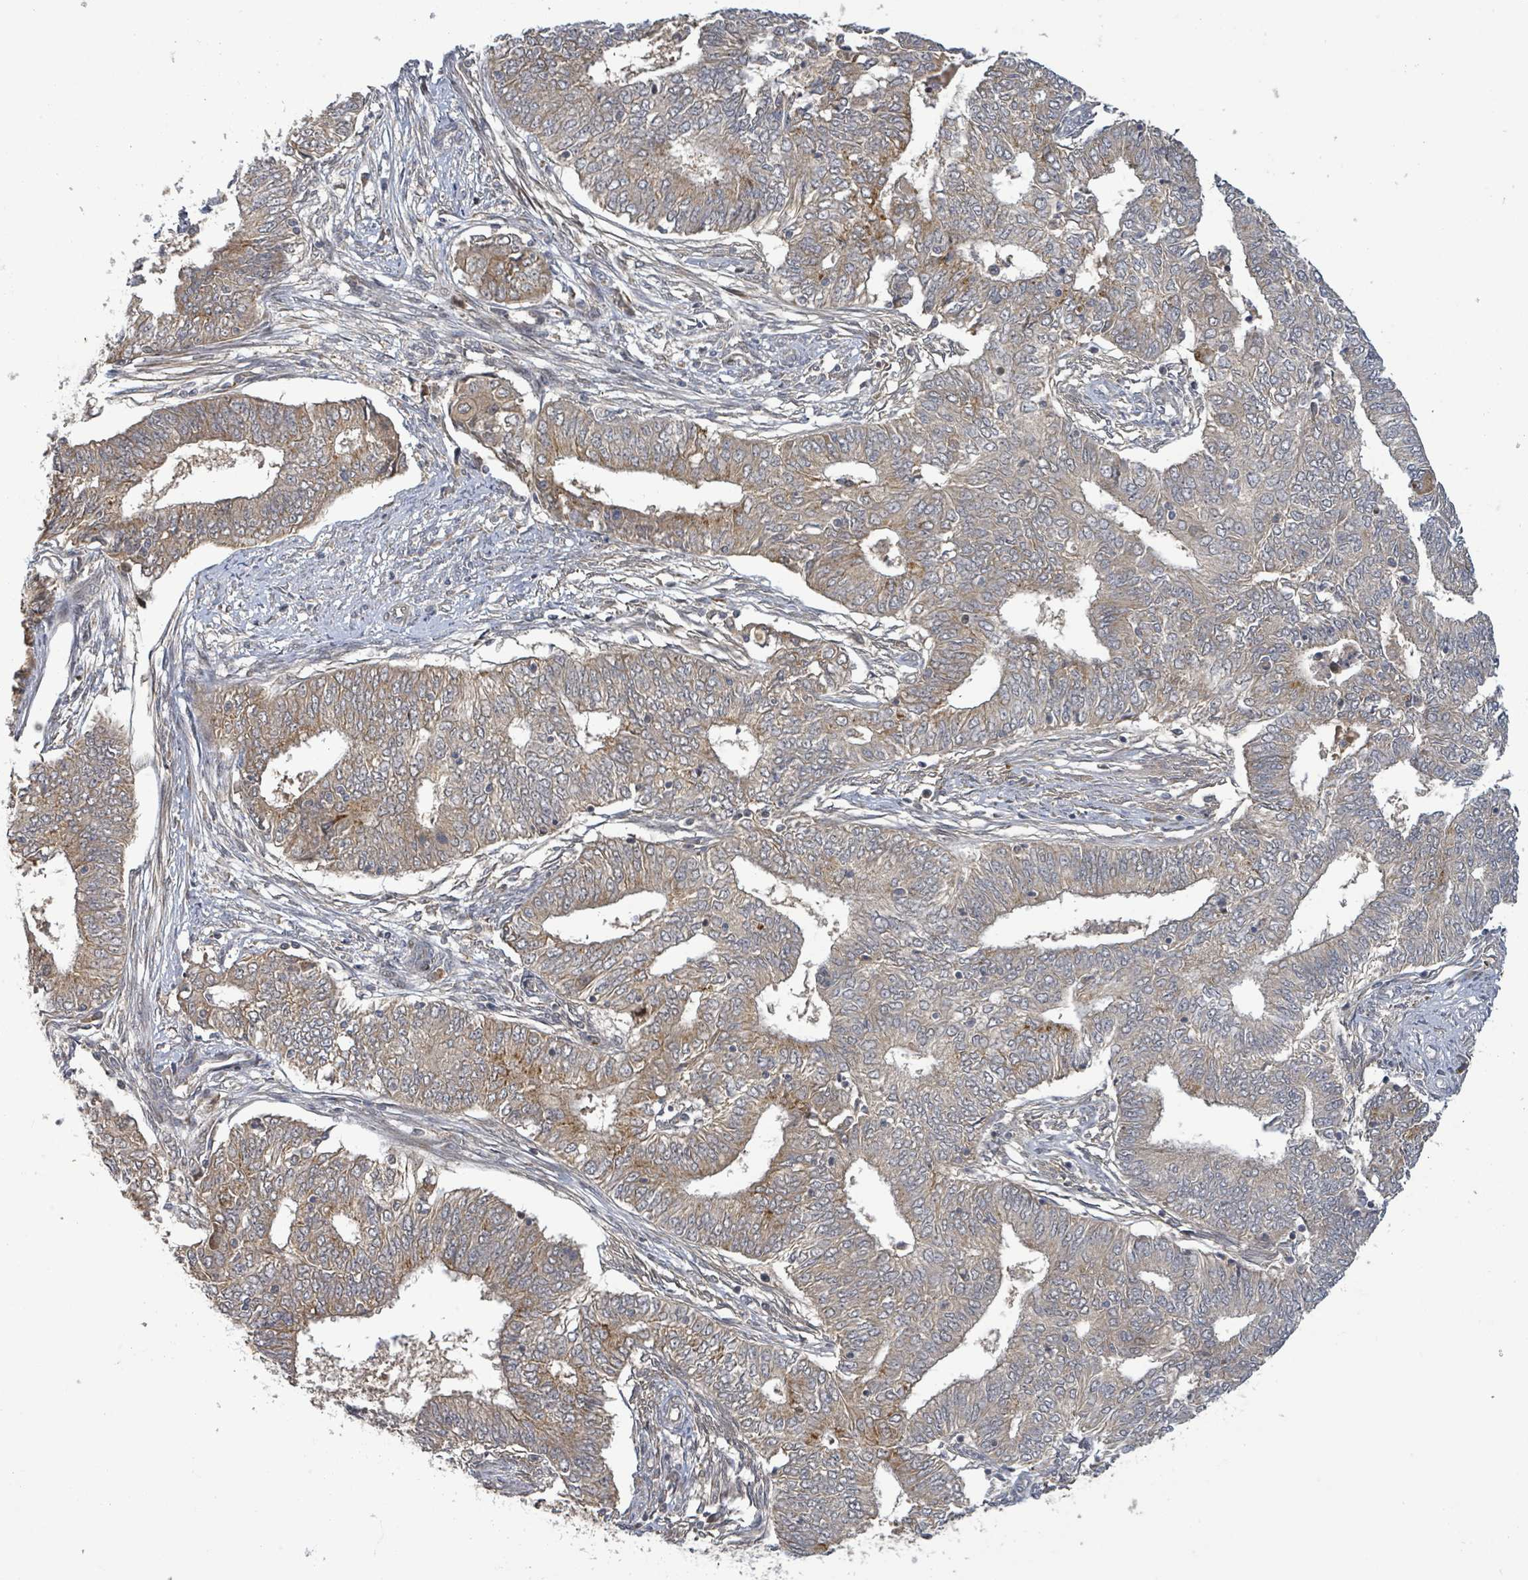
{"staining": {"intensity": "weak", "quantity": ">75%", "location": "cytoplasmic/membranous"}, "tissue": "endometrial cancer", "cell_type": "Tumor cells", "image_type": "cancer", "snomed": [{"axis": "morphology", "description": "Adenocarcinoma, NOS"}, {"axis": "topography", "description": "Endometrium"}], "caption": "The image demonstrates staining of endometrial cancer (adenocarcinoma), revealing weak cytoplasmic/membranous protein staining (brown color) within tumor cells. (DAB (3,3'-diaminobenzidine) IHC with brightfield microscopy, high magnification).", "gene": "ITGA11", "patient": {"sex": "female", "age": 62}}